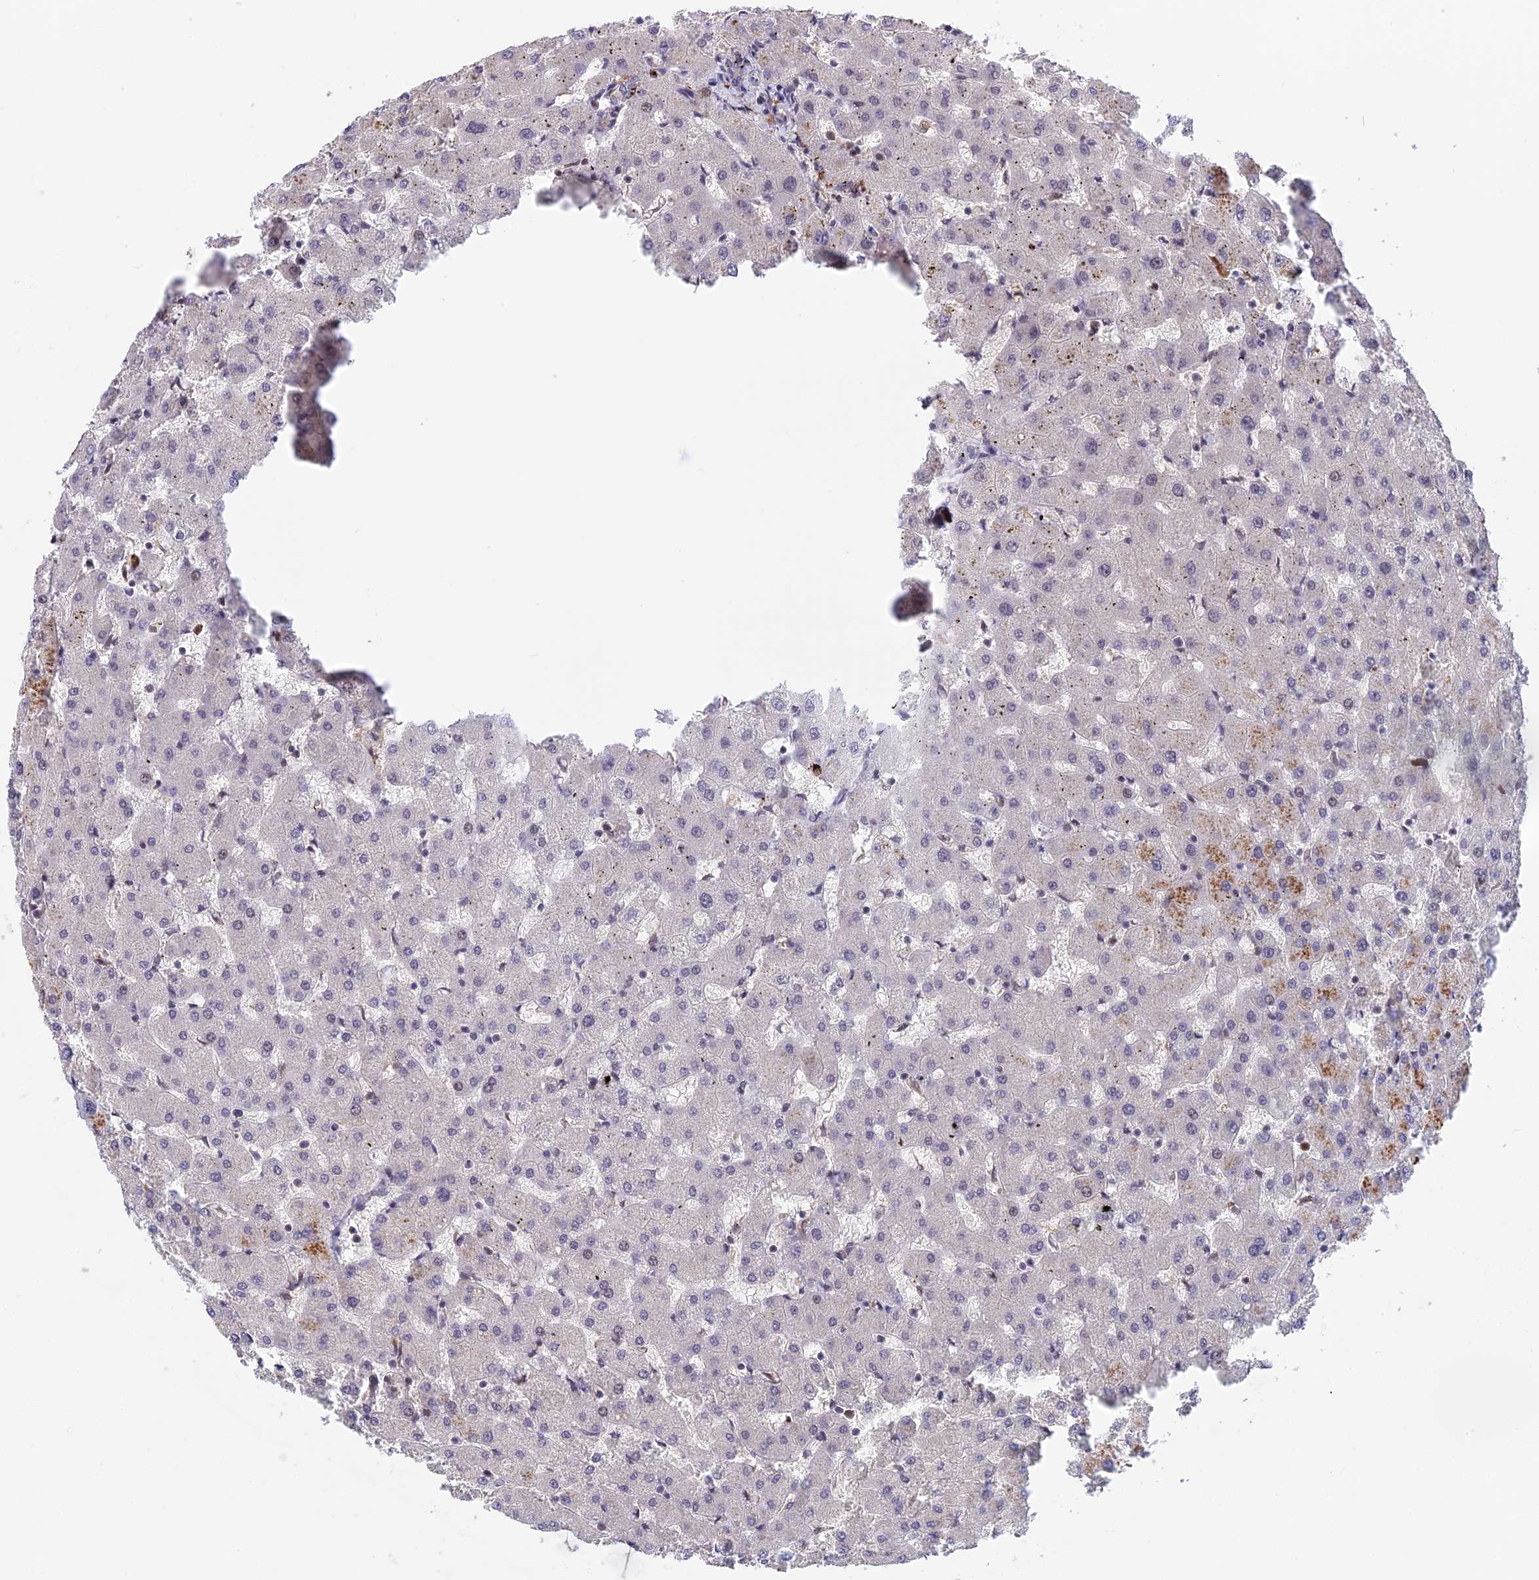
{"staining": {"intensity": "negative", "quantity": "none", "location": "none"}, "tissue": "liver", "cell_type": "Cholangiocytes", "image_type": "normal", "snomed": [{"axis": "morphology", "description": "Normal tissue, NOS"}, {"axis": "topography", "description": "Liver"}], "caption": "Immunohistochemistry (IHC) of benign liver exhibits no expression in cholangiocytes.", "gene": "POLR2C", "patient": {"sex": "female", "age": 63}}